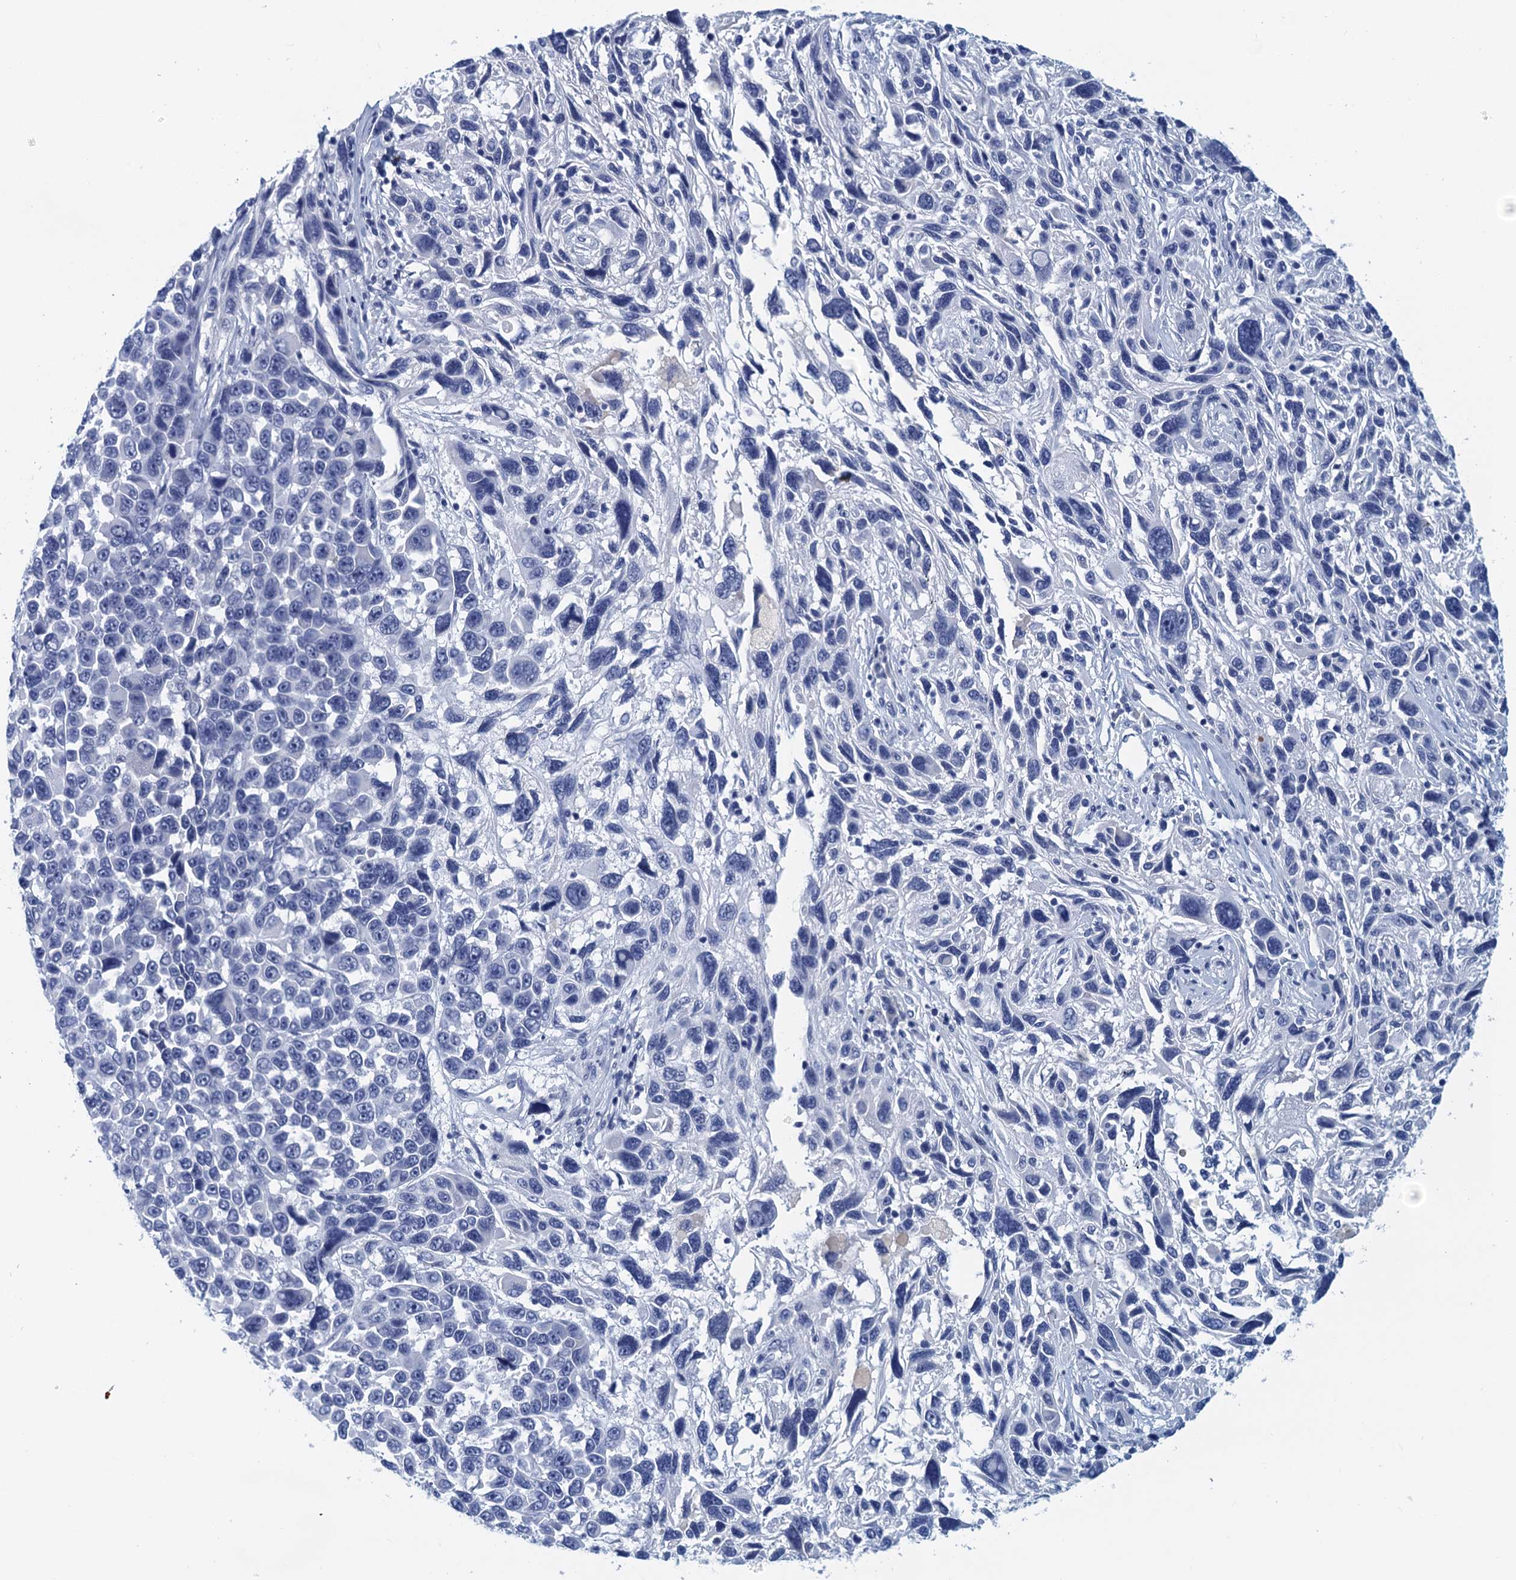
{"staining": {"intensity": "negative", "quantity": "none", "location": "none"}, "tissue": "melanoma", "cell_type": "Tumor cells", "image_type": "cancer", "snomed": [{"axis": "morphology", "description": "Malignant melanoma, NOS"}, {"axis": "topography", "description": "Skin"}], "caption": "There is no significant staining in tumor cells of melanoma. (DAB (3,3'-diaminobenzidine) immunohistochemistry (IHC) visualized using brightfield microscopy, high magnification).", "gene": "CYP51A1", "patient": {"sex": "male", "age": 53}}